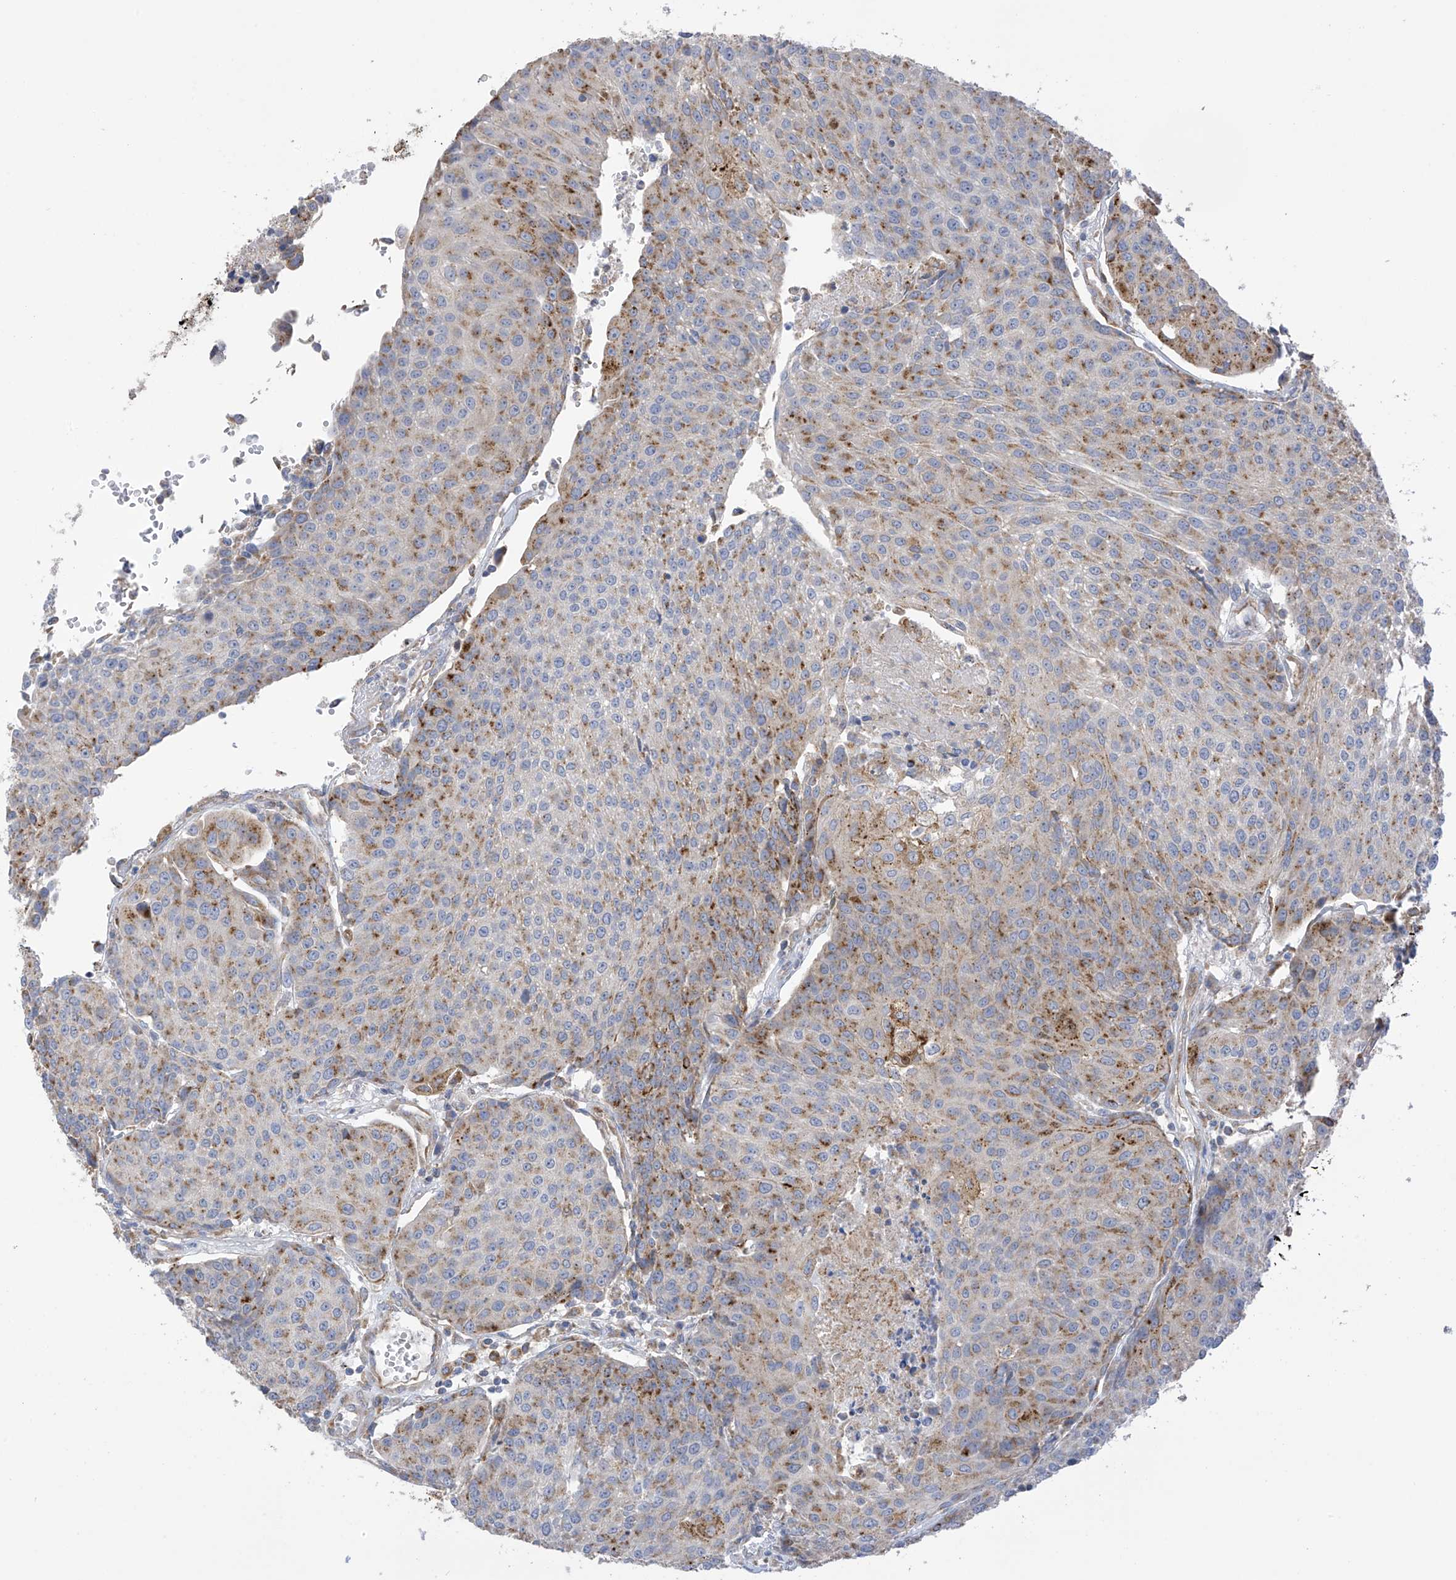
{"staining": {"intensity": "moderate", "quantity": "25%-75%", "location": "cytoplasmic/membranous"}, "tissue": "urothelial cancer", "cell_type": "Tumor cells", "image_type": "cancer", "snomed": [{"axis": "morphology", "description": "Urothelial carcinoma, High grade"}, {"axis": "topography", "description": "Urinary bladder"}], "caption": "Protein staining of high-grade urothelial carcinoma tissue displays moderate cytoplasmic/membranous expression in approximately 25%-75% of tumor cells.", "gene": "ITM2B", "patient": {"sex": "female", "age": 85}}